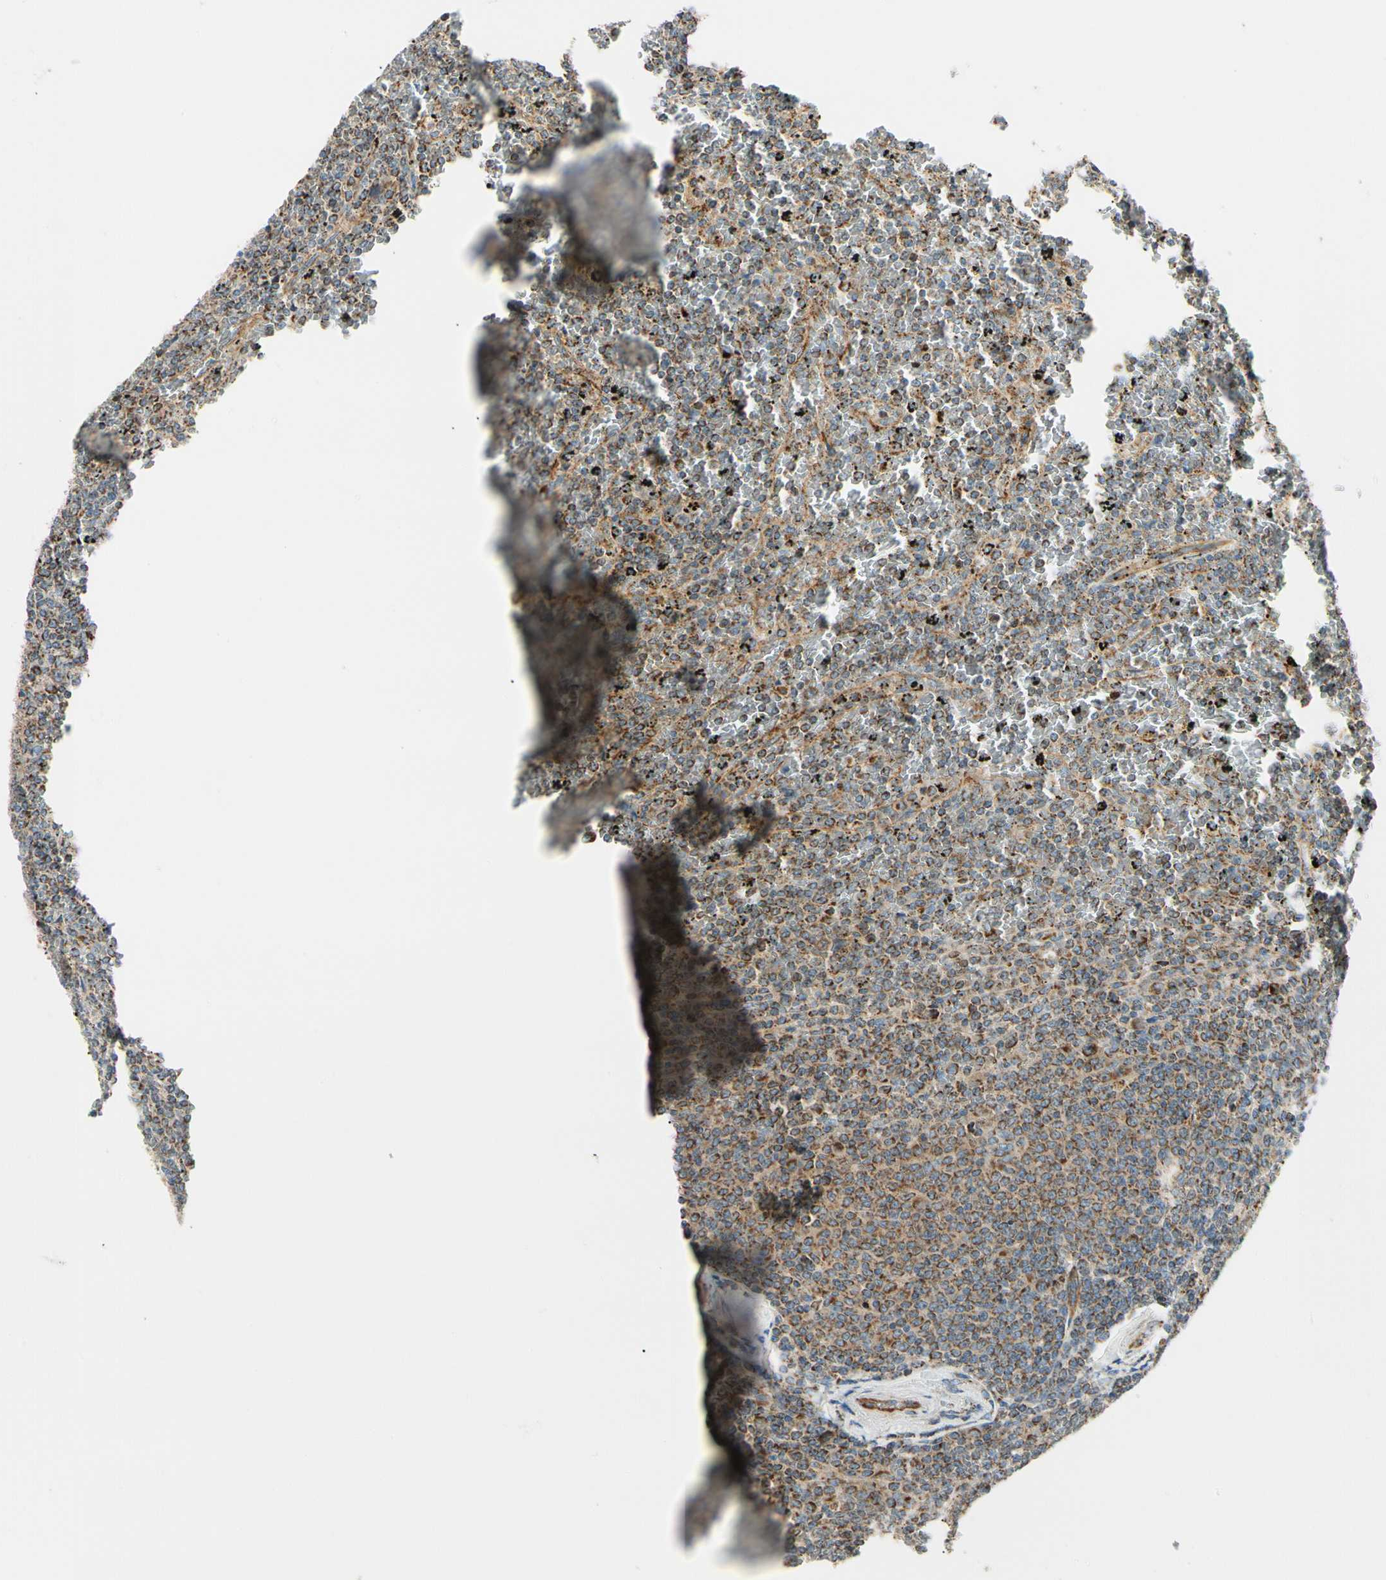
{"staining": {"intensity": "moderate", "quantity": ">75%", "location": "cytoplasmic/membranous"}, "tissue": "lymphoma", "cell_type": "Tumor cells", "image_type": "cancer", "snomed": [{"axis": "morphology", "description": "Malignant lymphoma, non-Hodgkin's type, Low grade"}, {"axis": "topography", "description": "Spleen"}], "caption": "A high-resolution histopathology image shows IHC staining of low-grade malignant lymphoma, non-Hodgkin's type, which reveals moderate cytoplasmic/membranous expression in approximately >75% of tumor cells.", "gene": "TBC1D10A", "patient": {"sex": "female", "age": 77}}